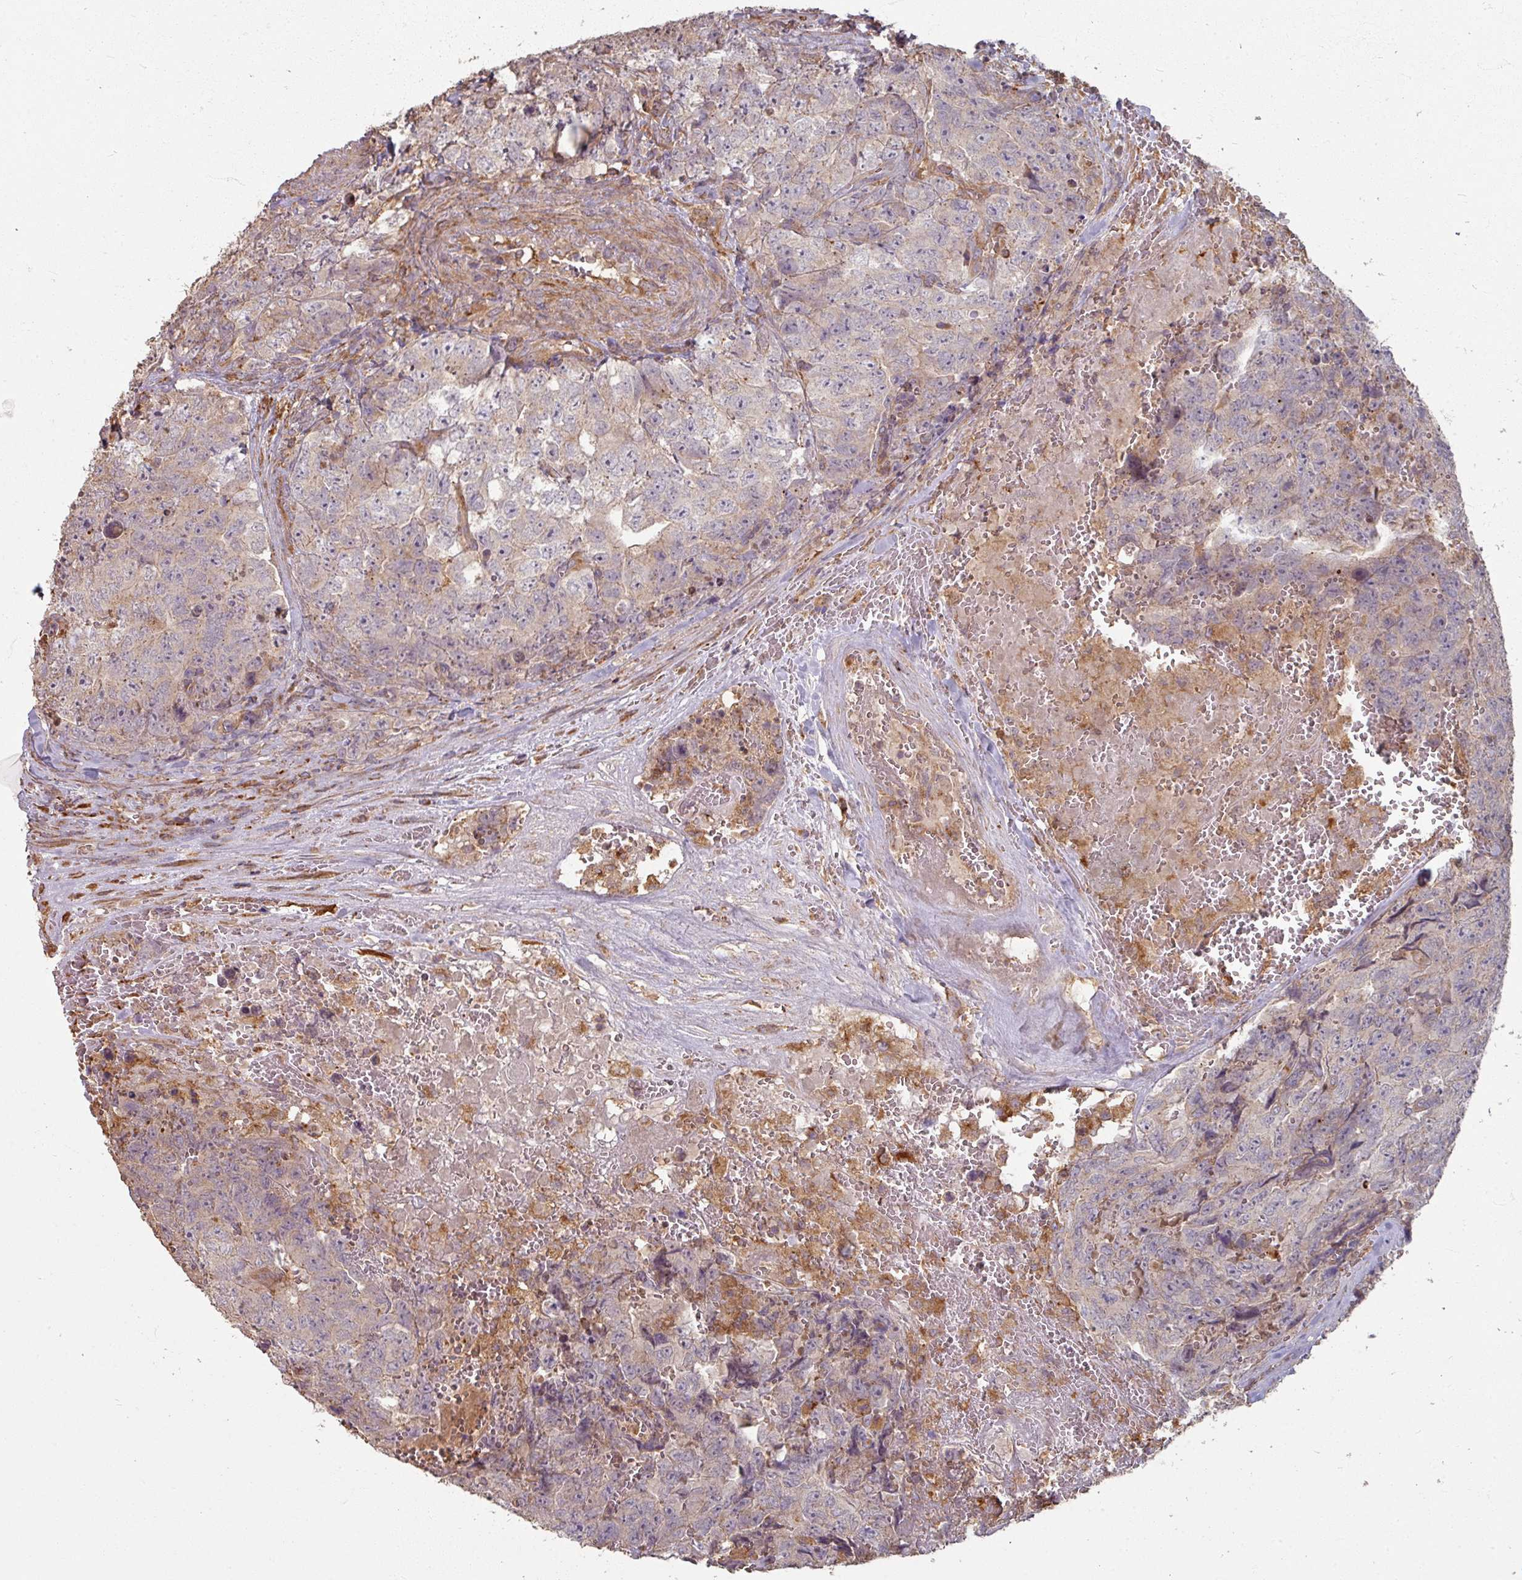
{"staining": {"intensity": "weak", "quantity": "<25%", "location": "cytoplasmic/membranous"}, "tissue": "testis cancer", "cell_type": "Tumor cells", "image_type": "cancer", "snomed": [{"axis": "morphology", "description": "Seminoma, NOS"}, {"axis": "morphology", "description": "Teratoma, malignant, NOS"}, {"axis": "topography", "description": "Testis"}], "caption": "Tumor cells show no significant protein positivity in testis cancer. (Immunohistochemistry (ihc), brightfield microscopy, high magnification).", "gene": "CCDC68", "patient": {"sex": "male", "age": 34}}